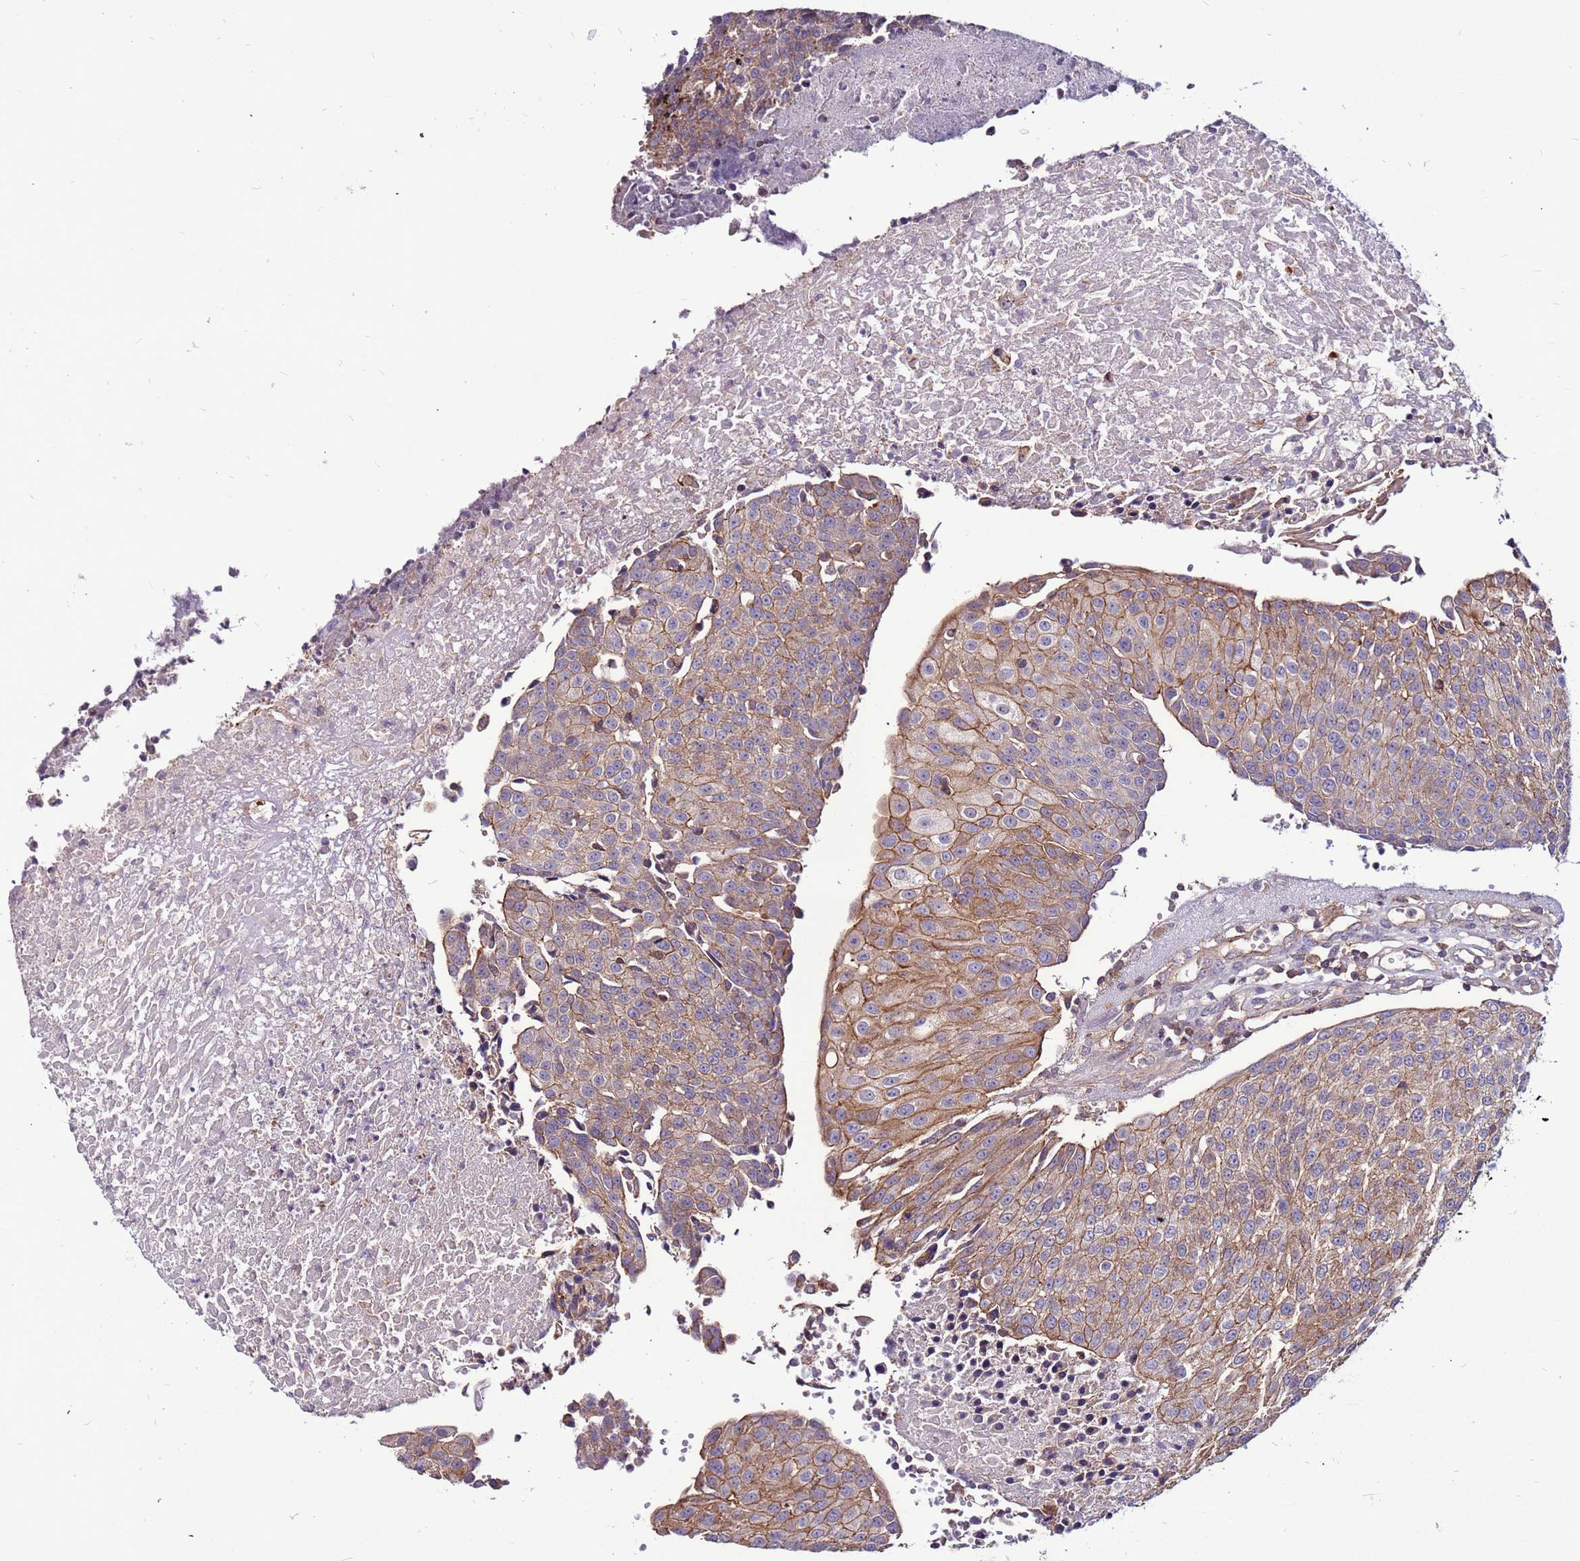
{"staining": {"intensity": "moderate", "quantity": "25%-75%", "location": "cytoplasmic/membranous"}, "tissue": "urothelial cancer", "cell_type": "Tumor cells", "image_type": "cancer", "snomed": [{"axis": "morphology", "description": "Urothelial carcinoma, High grade"}, {"axis": "topography", "description": "Urinary bladder"}], "caption": "Urothelial cancer stained with DAB immunohistochemistry displays medium levels of moderate cytoplasmic/membranous positivity in approximately 25%-75% of tumor cells. The protein of interest is stained brown, and the nuclei are stained in blue (DAB IHC with brightfield microscopy, high magnification).", "gene": "NRN1L", "patient": {"sex": "female", "age": 85}}